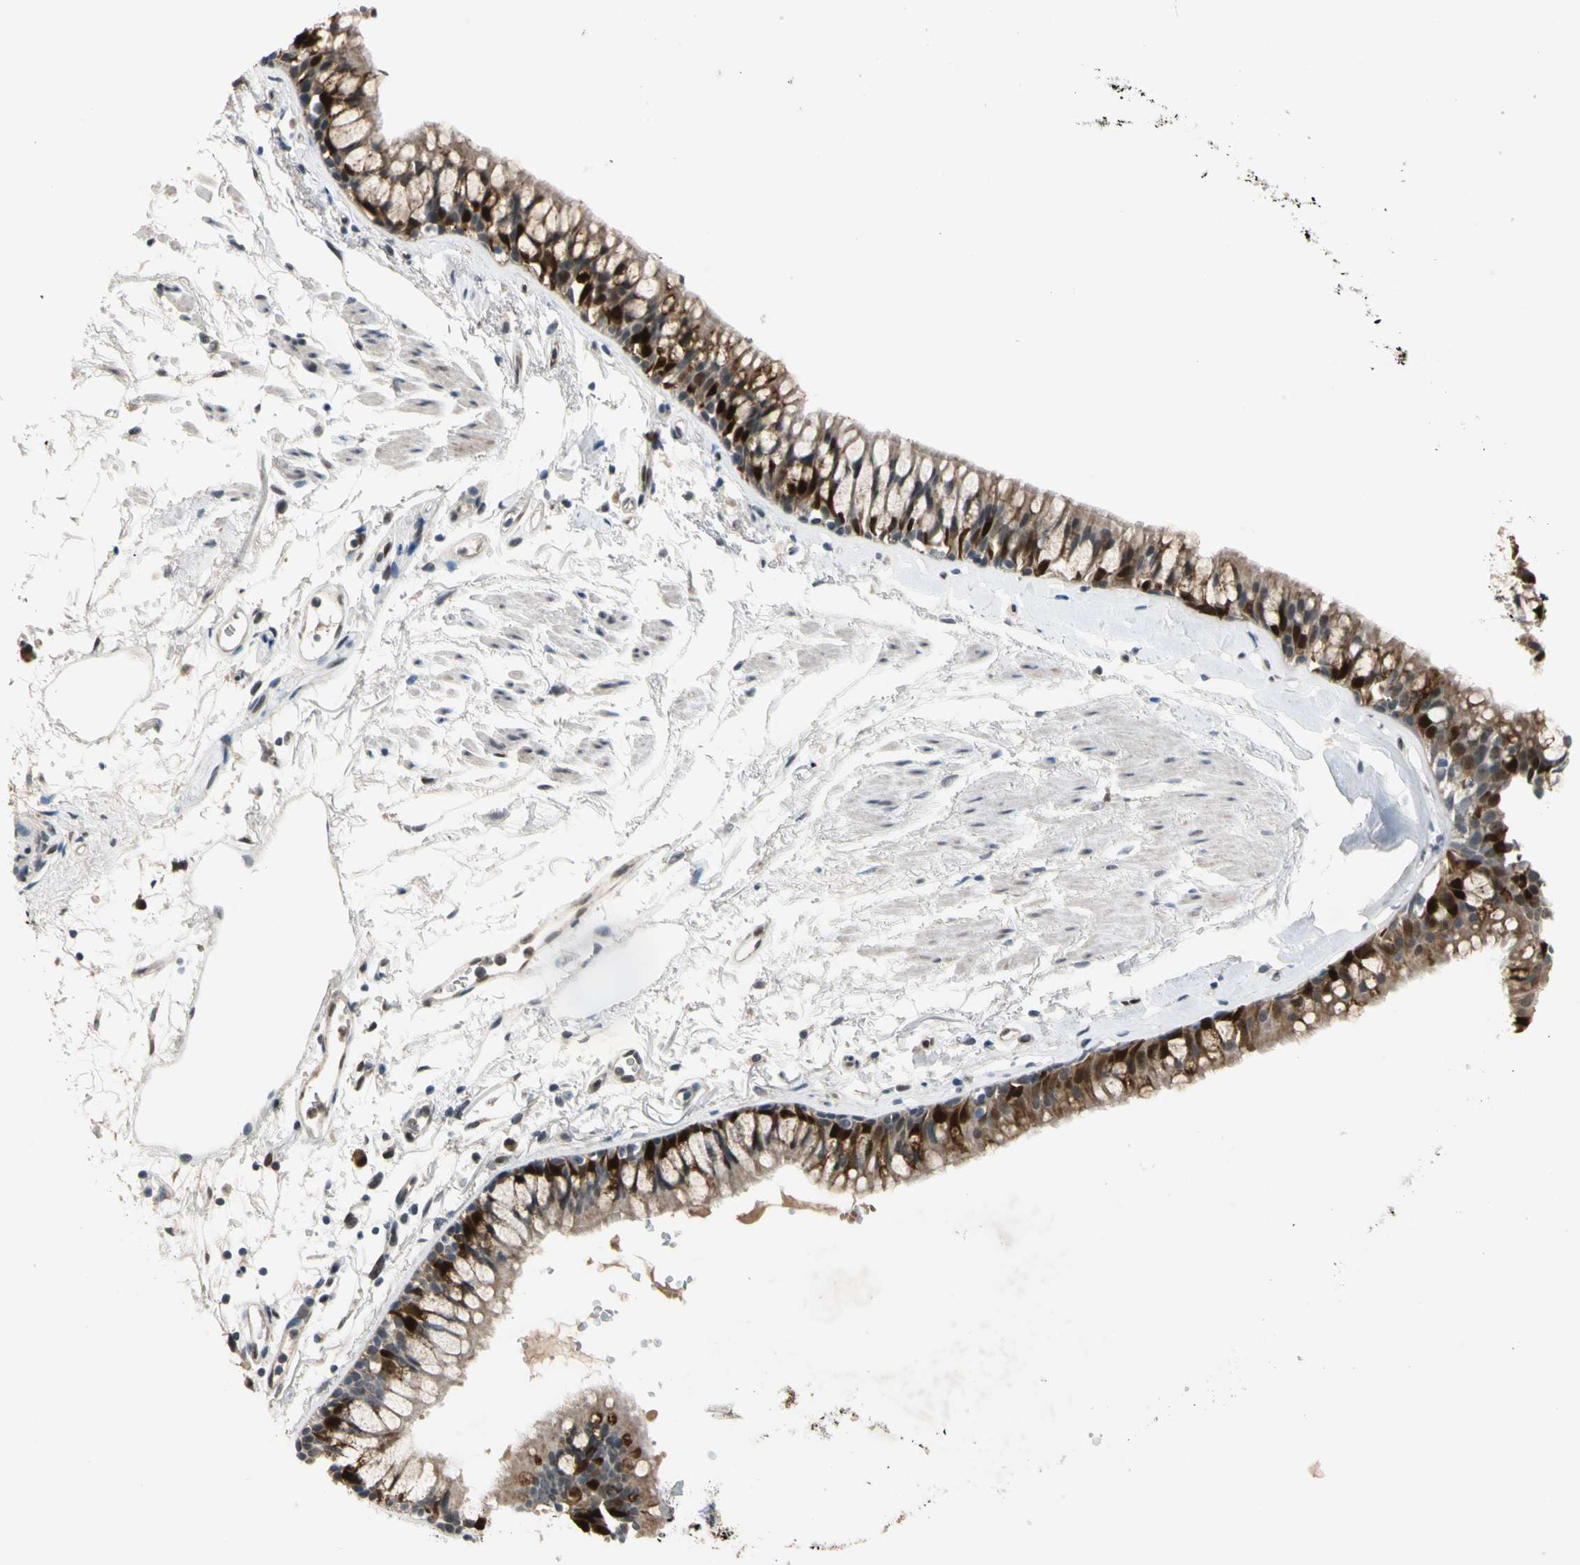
{"staining": {"intensity": "strong", "quantity": "<25%", "location": "nuclear"}, "tissue": "bronchus", "cell_type": "Respiratory epithelial cells", "image_type": "normal", "snomed": [{"axis": "morphology", "description": "Normal tissue, NOS"}, {"axis": "topography", "description": "Bronchus"}], "caption": "An image of bronchus stained for a protein shows strong nuclear brown staining in respiratory epithelial cells.", "gene": "RIOX2", "patient": {"sex": "female", "age": 73}}